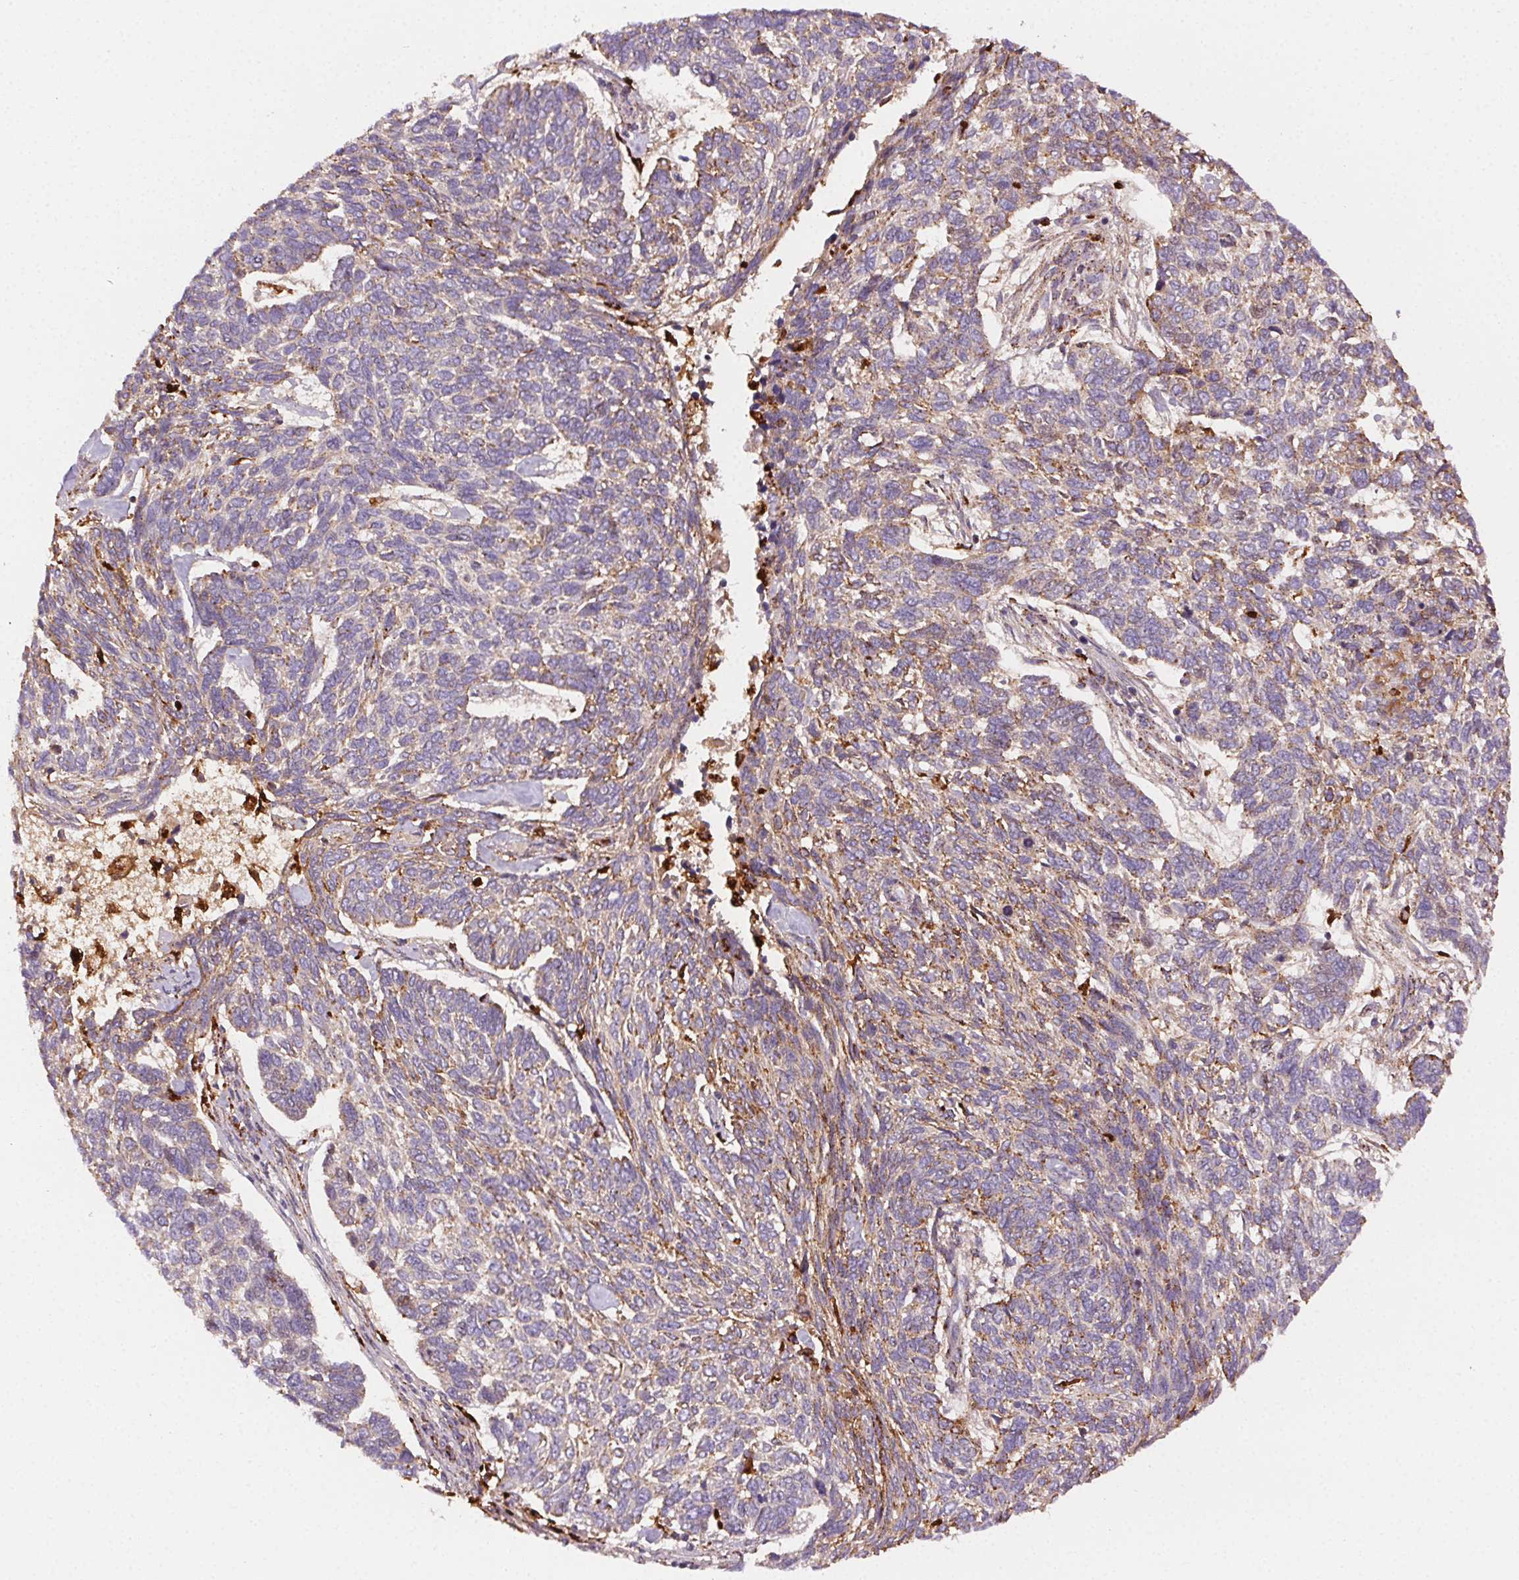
{"staining": {"intensity": "weak", "quantity": "25%-75%", "location": "cytoplasmic/membranous"}, "tissue": "skin cancer", "cell_type": "Tumor cells", "image_type": "cancer", "snomed": [{"axis": "morphology", "description": "Basal cell carcinoma"}, {"axis": "topography", "description": "Skin"}], "caption": "Basal cell carcinoma (skin) was stained to show a protein in brown. There is low levels of weak cytoplasmic/membranous staining in about 25%-75% of tumor cells.", "gene": "SCPEP1", "patient": {"sex": "female", "age": 65}}